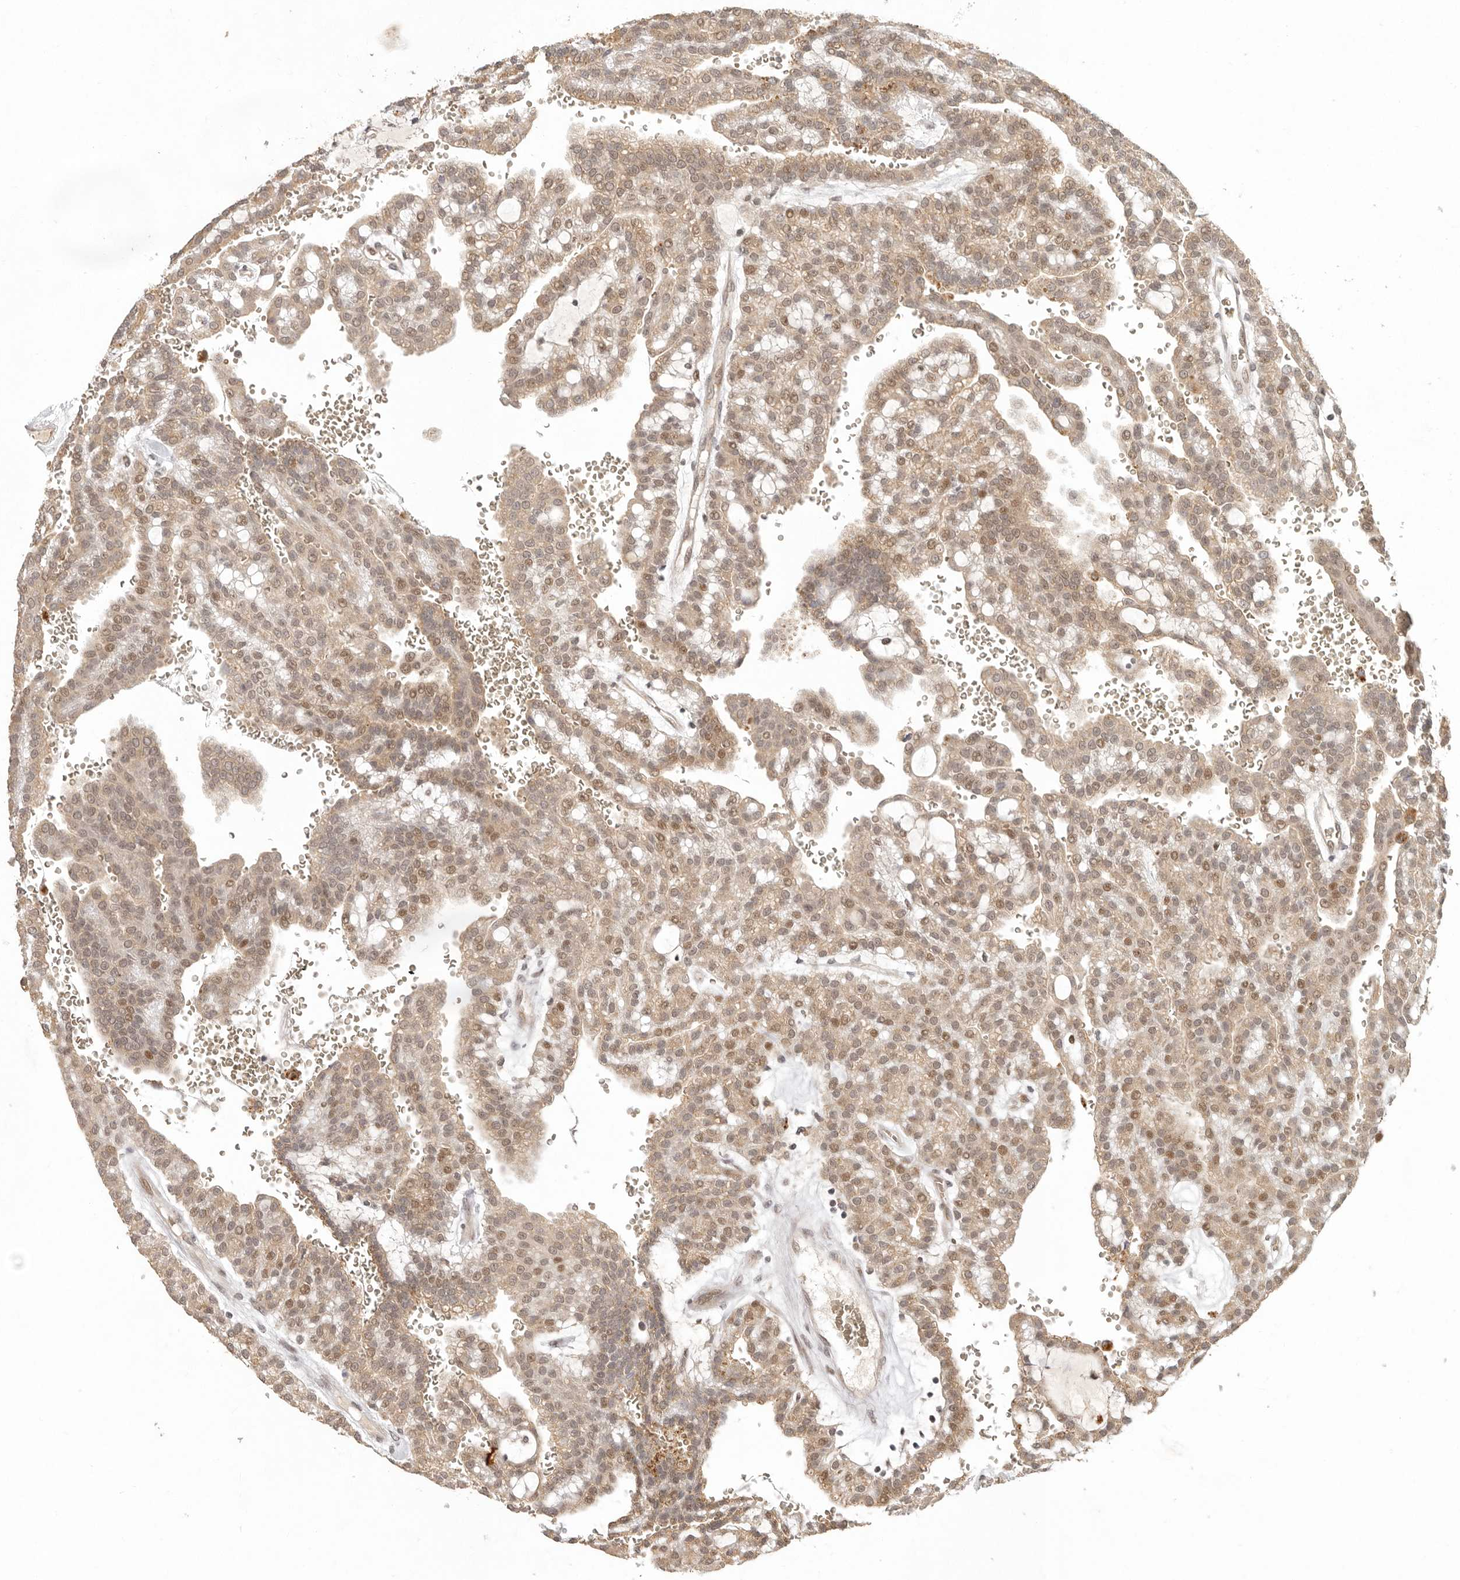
{"staining": {"intensity": "moderate", "quantity": ">75%", "location": "cytoplasmic/membranous,nuclear"}, "tissue": "renal cancer", "cell_type": "Tumor cells", "image_type": "cancer", "snomed": [{"axis": "morphology", "description": "Adenocarcinoma, NOS"}, {"axis": "topography", "description": "Kidney"}], "caption": "Renal cancer (adenocarcinoma) stained with DAB immunohistochemistry (IHC) exhibits medium levels of moderate cytoplasmic/membranous and nuclear positivity in about >75% of tumor cells.", "gene": "LRRC75A", "patient": {"sex": "male", "age": 63}}